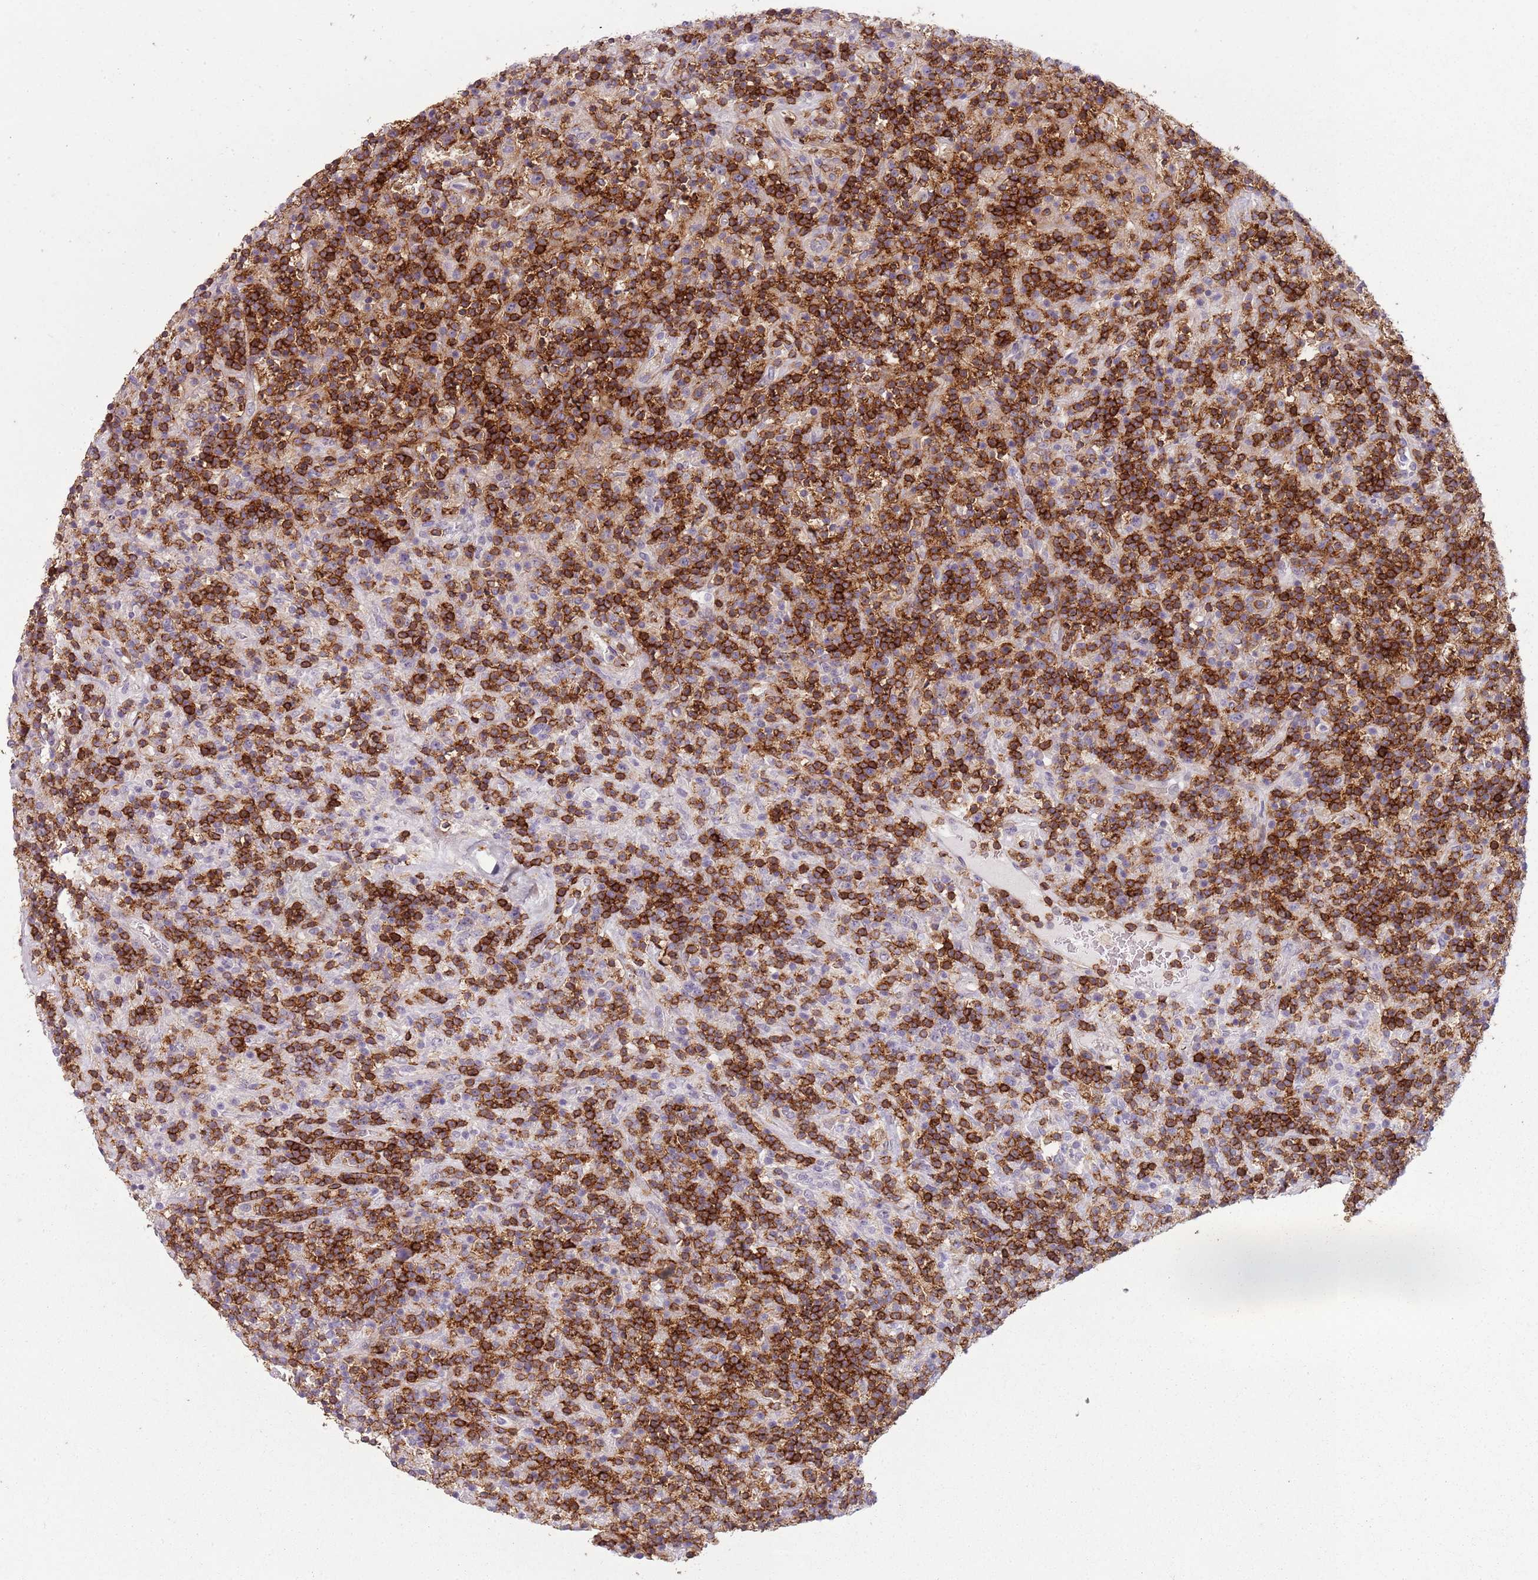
{"staining": {"intensity": "negative", "quantity": "none", "location": "none"}, "tissue": "lymphoma", "cell_type": "Tumor cells", "image_type": "cancer", "snomed": [{"axis": "morphology", "description": "Hodgkin's disease, NOS"}, {"axis": "topography", "description": "Lymph node"}], "caption": "High power microscopy micrograph of an immunohistochemistry histopathology image of Hodgkin's disease, revealing no significant expression in tumor cells.", "gene": "ZNF583", "patient": {"sex": "male", "age": 70}}